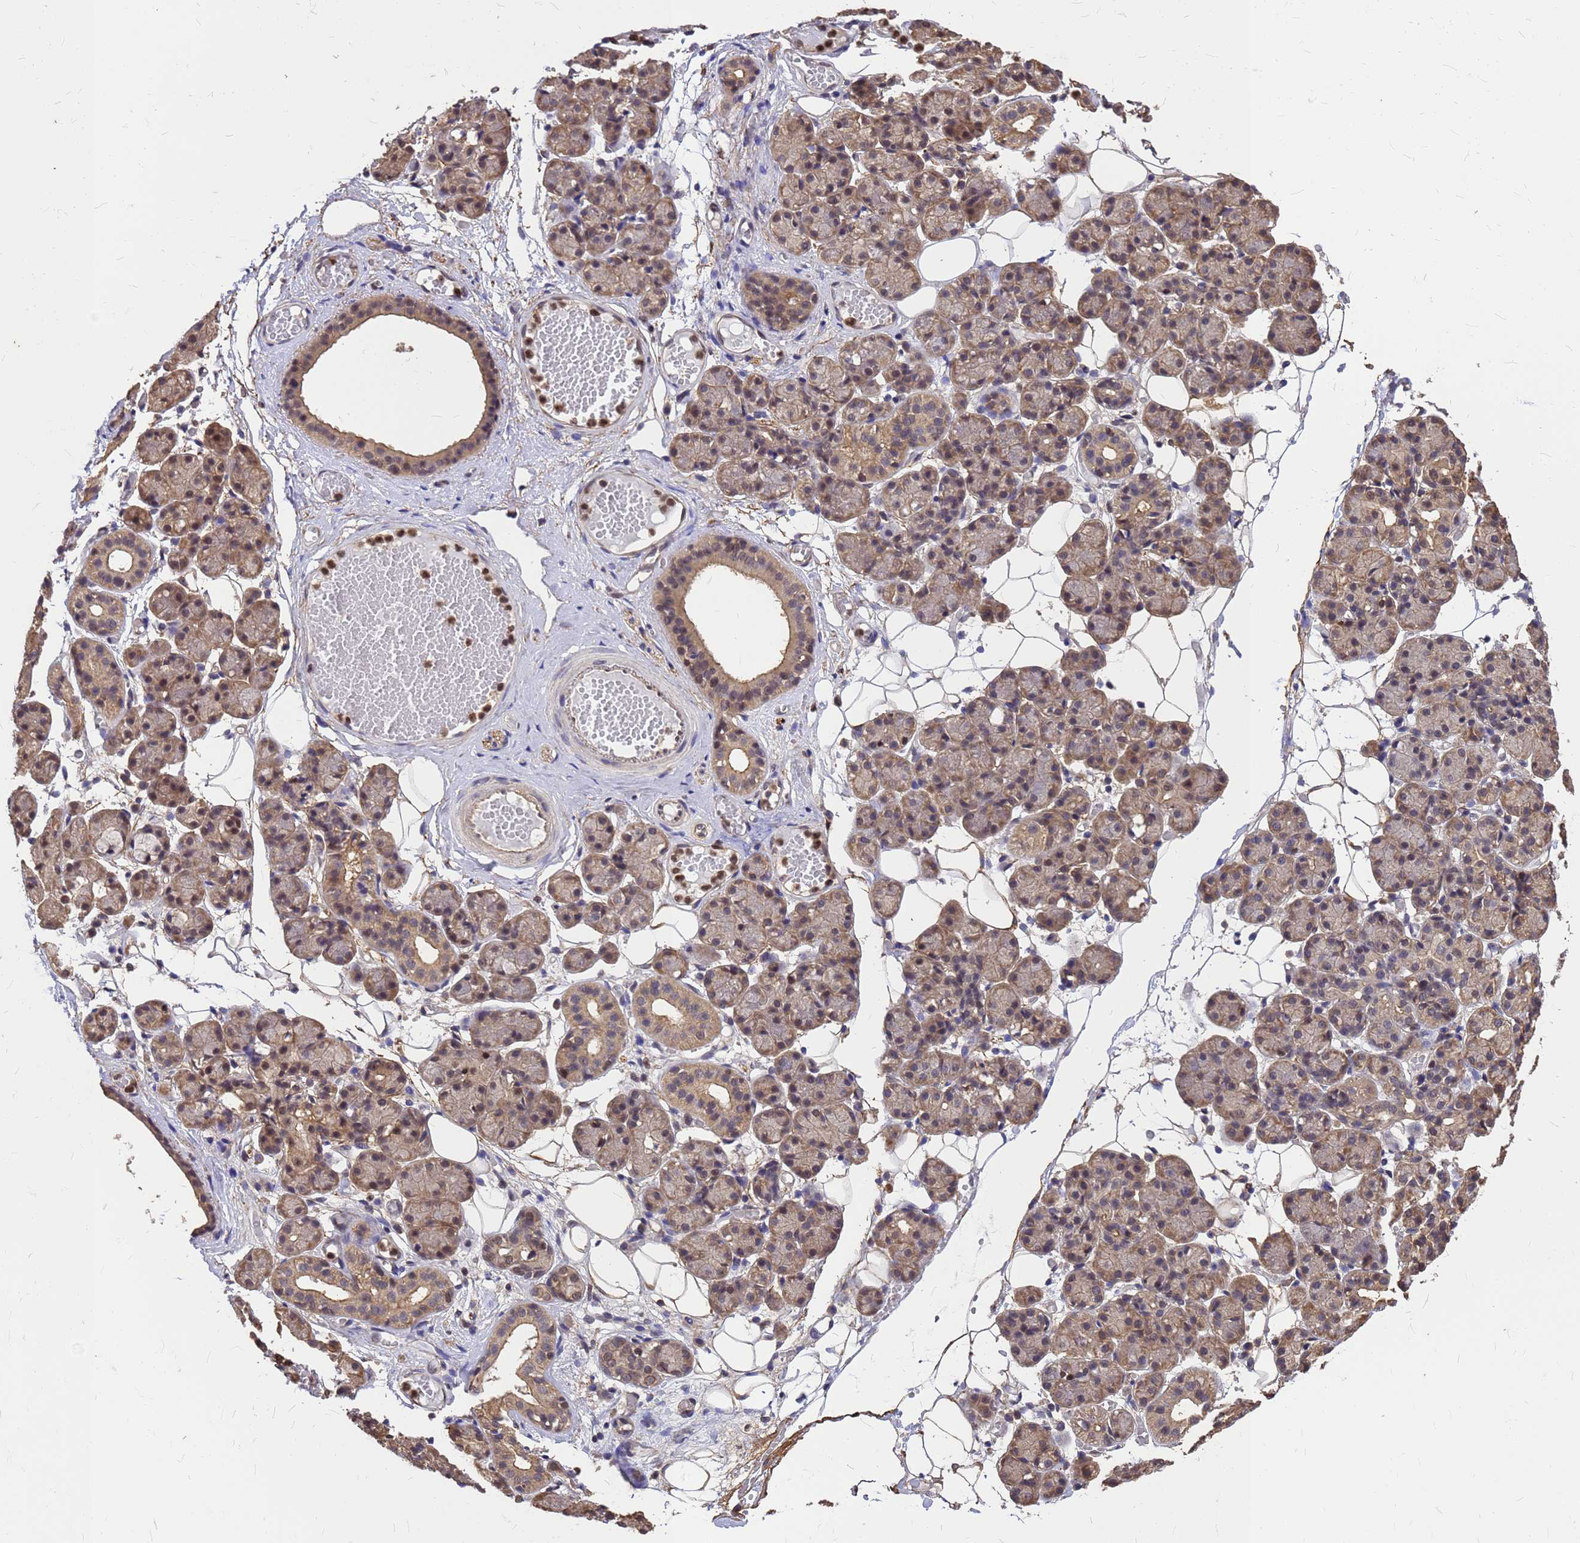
{"staining": {"intensity": "moderate", "quantity": "25%-75%", "location": "cytoplasmic/membranous,nuclear"}, "tissue": "salivary gland", "cell_type": "Glandular cells", "image_type": "normal", "snomed": [{"axis": "morphology", "description": "Normal tissue, NOS"}, {"axis": "topography", "description": "Salivary gland"}], "caption": "Moderate cytoplasmic/membranous,nuclear expression is seen in about 25%-75% of glandular cells in normal salivary gland.", "gene": "C1orf35", "patient": {"sex": "male", "age": 63}}